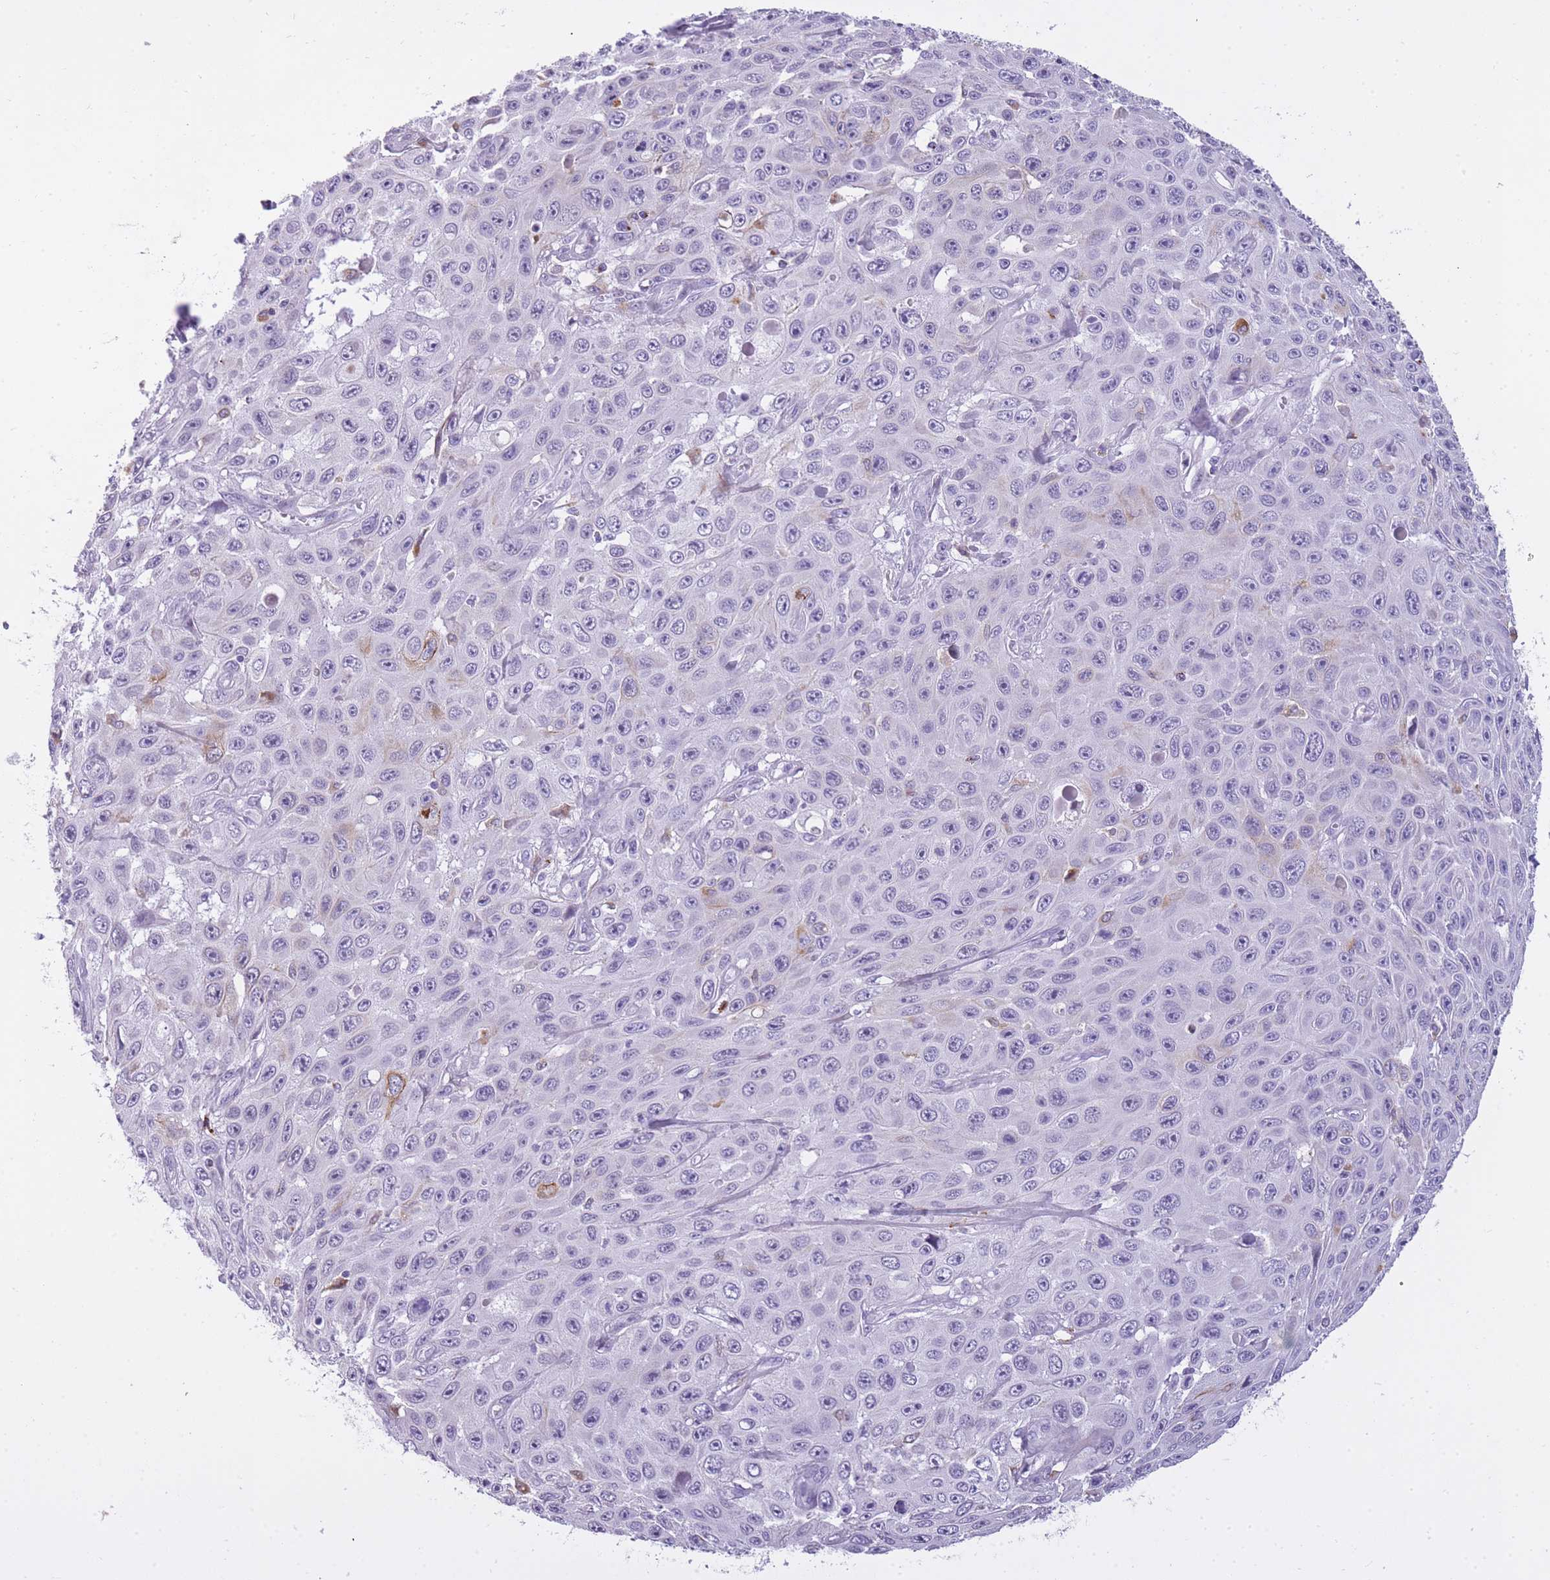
{"staining": {"intensity": "moderate", "quantity": "<25%", "location": "cytoplasmic/membranous"}, "tissue": "skin cancer", "cell_type": "Tumor cells", "image_type": "cancer", "snomed": [{"axis": "morphology", "description": "Squamous cell carcinoma, NOS"}, {"axis": "topography", "description": "Skin"}], "caption": "The photomicrograph exhibits staining of skin cancer (squamous cell carcinoma), revealing moderate cytoplasmic/membranous protein positivity (brown color) within tumor cells.", "gene": "RADX", "patient": {"sex": "male", "age": 82}}